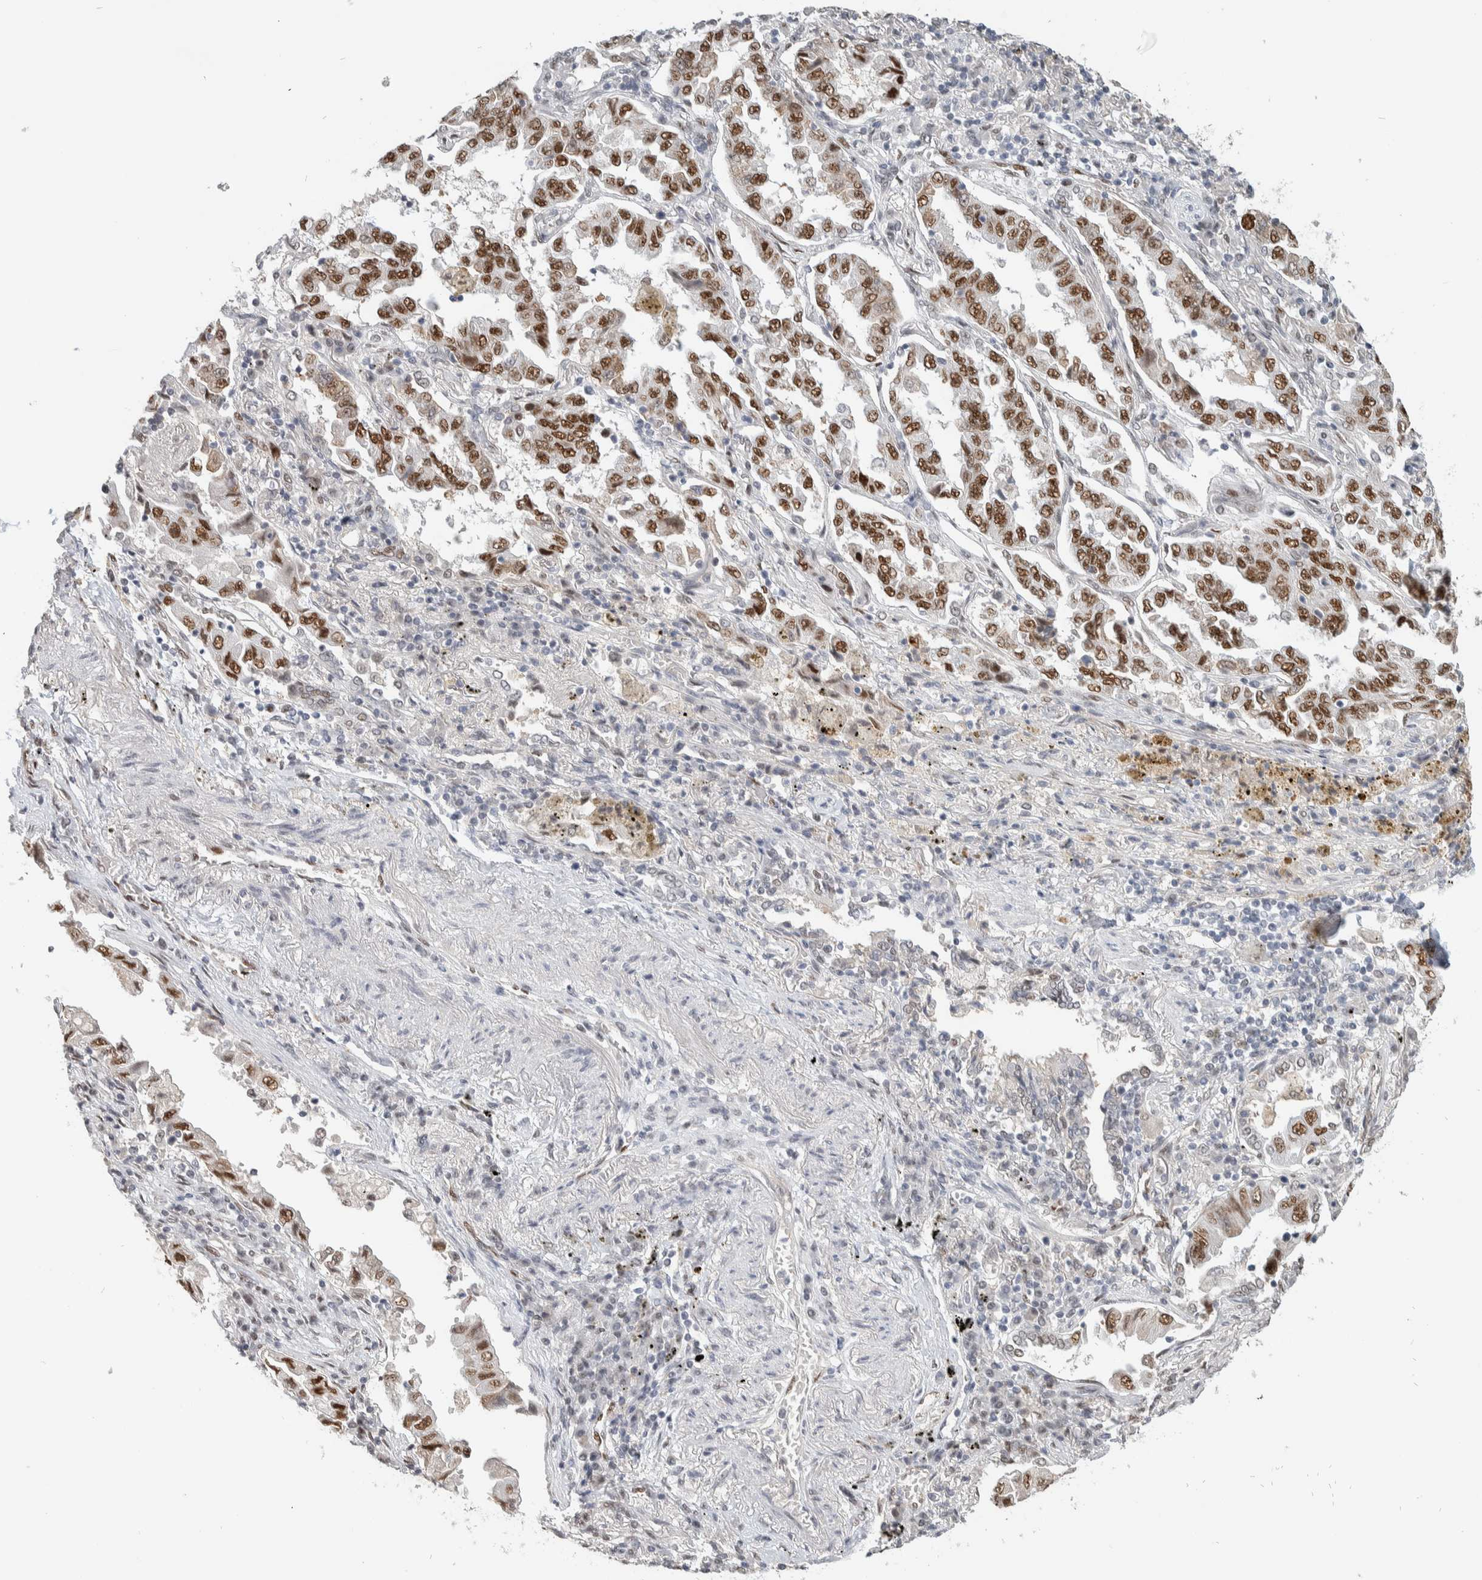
{"staining": {"intensity": "moderate", "quantity": ">75%", "location": "nuclear"}, "tissue": "lung cancer", "cell_type": "Tumor cells", "image_type": "cancer", "snomed": [{"axis": "morphology", "description": "Adenocarcinoma, NOS"}, {"axis": "topography", "description": "Lung"}], "caption": "Lung cancer tissue shows moderate nuclear positivity in about >75% of tumor cells, visualized by immunohistochemistry.", "gene": "PUS7", "patient": {"sex": "female", "age": 51}}